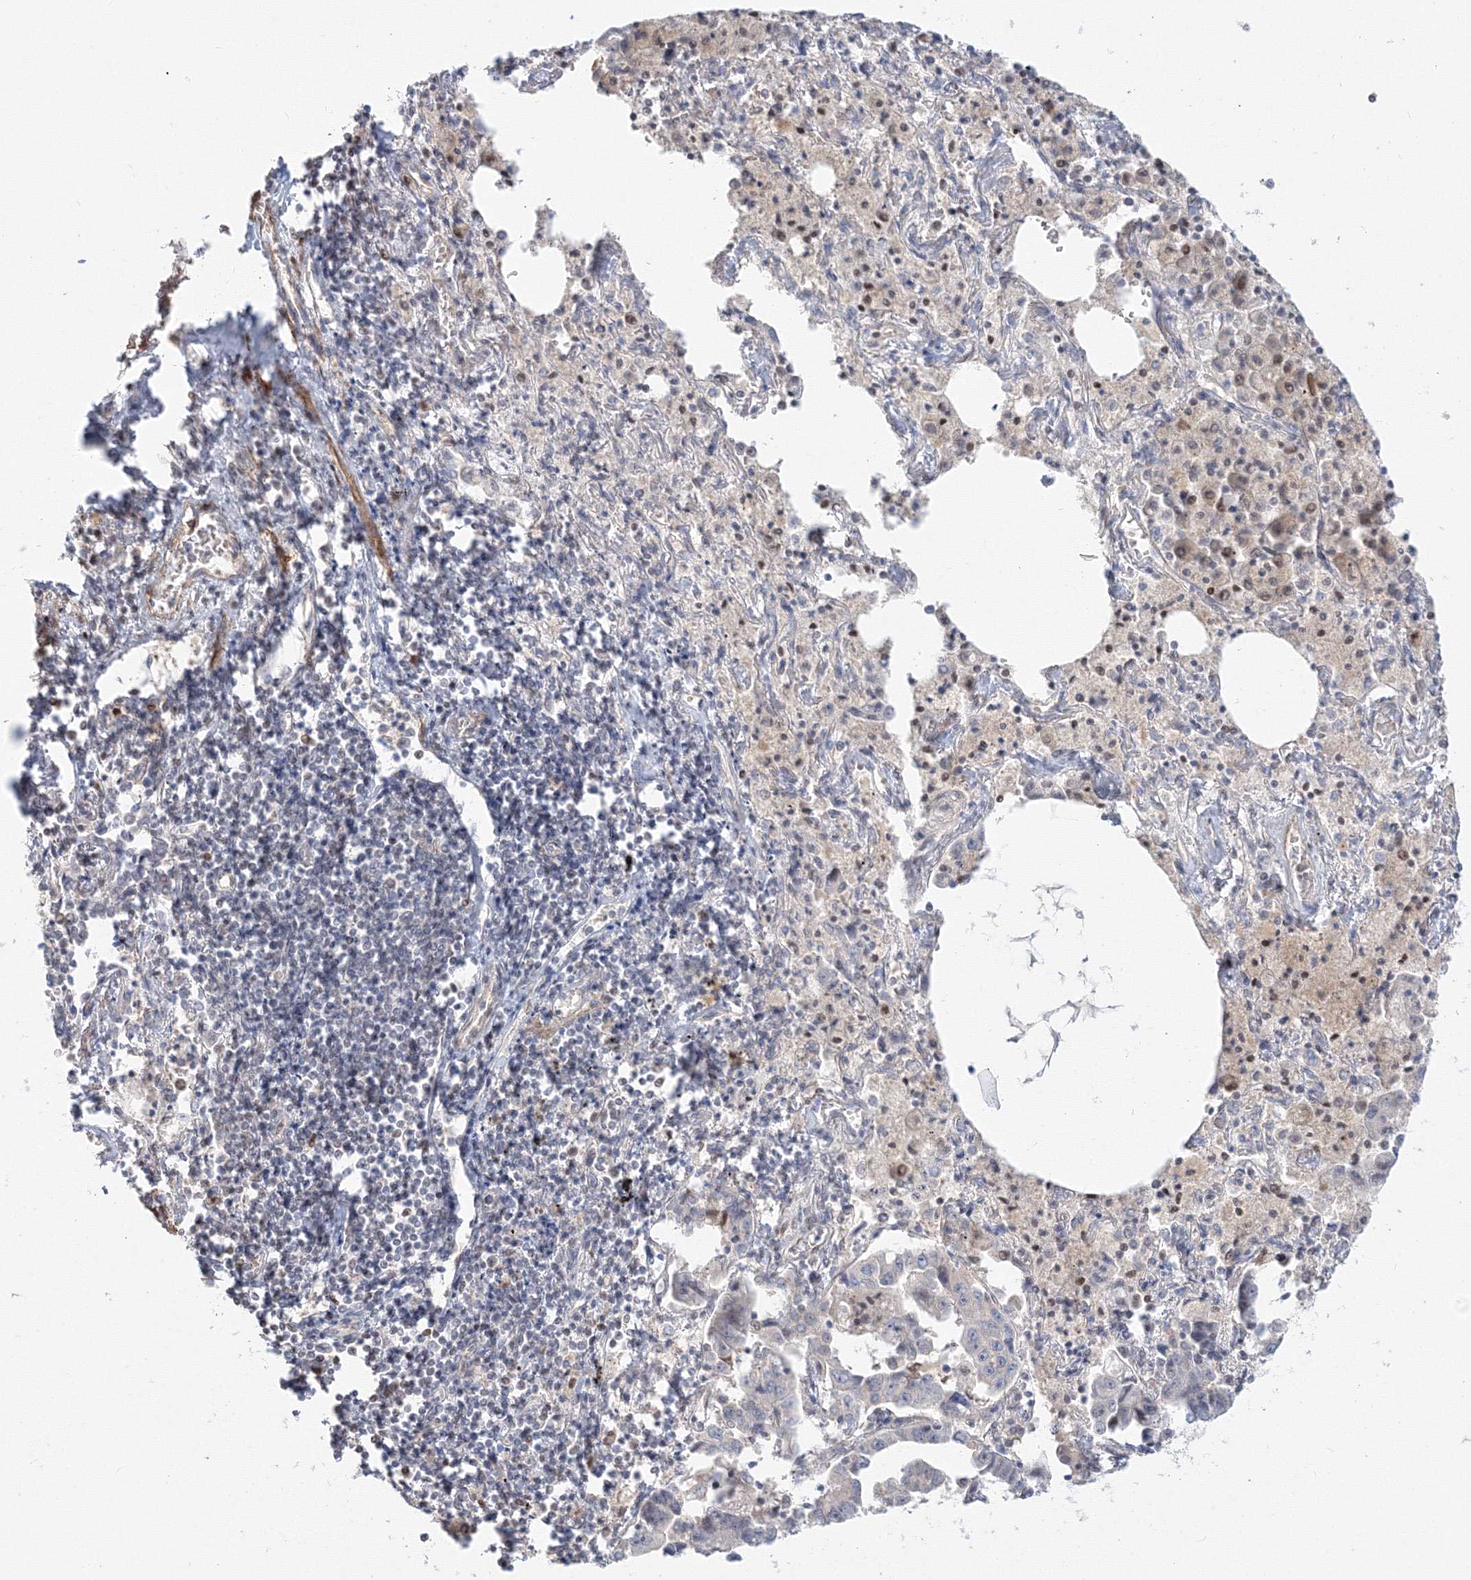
{"staining": {"intensity": "negative", "quantity": "none", "location": "none"}, "tissue": "lung cancer", "cell_type": "Tumor cells", "image_type": "cancer", "snomed": [{"axis": "morphology", "description": "Adenocarcinoma, NOS"}, {"axis": "topography", "description": "Lung"}], "caption": "The image shows no staining of tumor cells in lung cancer (adenocarcinoma).", "gene": "ARHGAP21", "patient": {"sex": "female", "age": 51}}